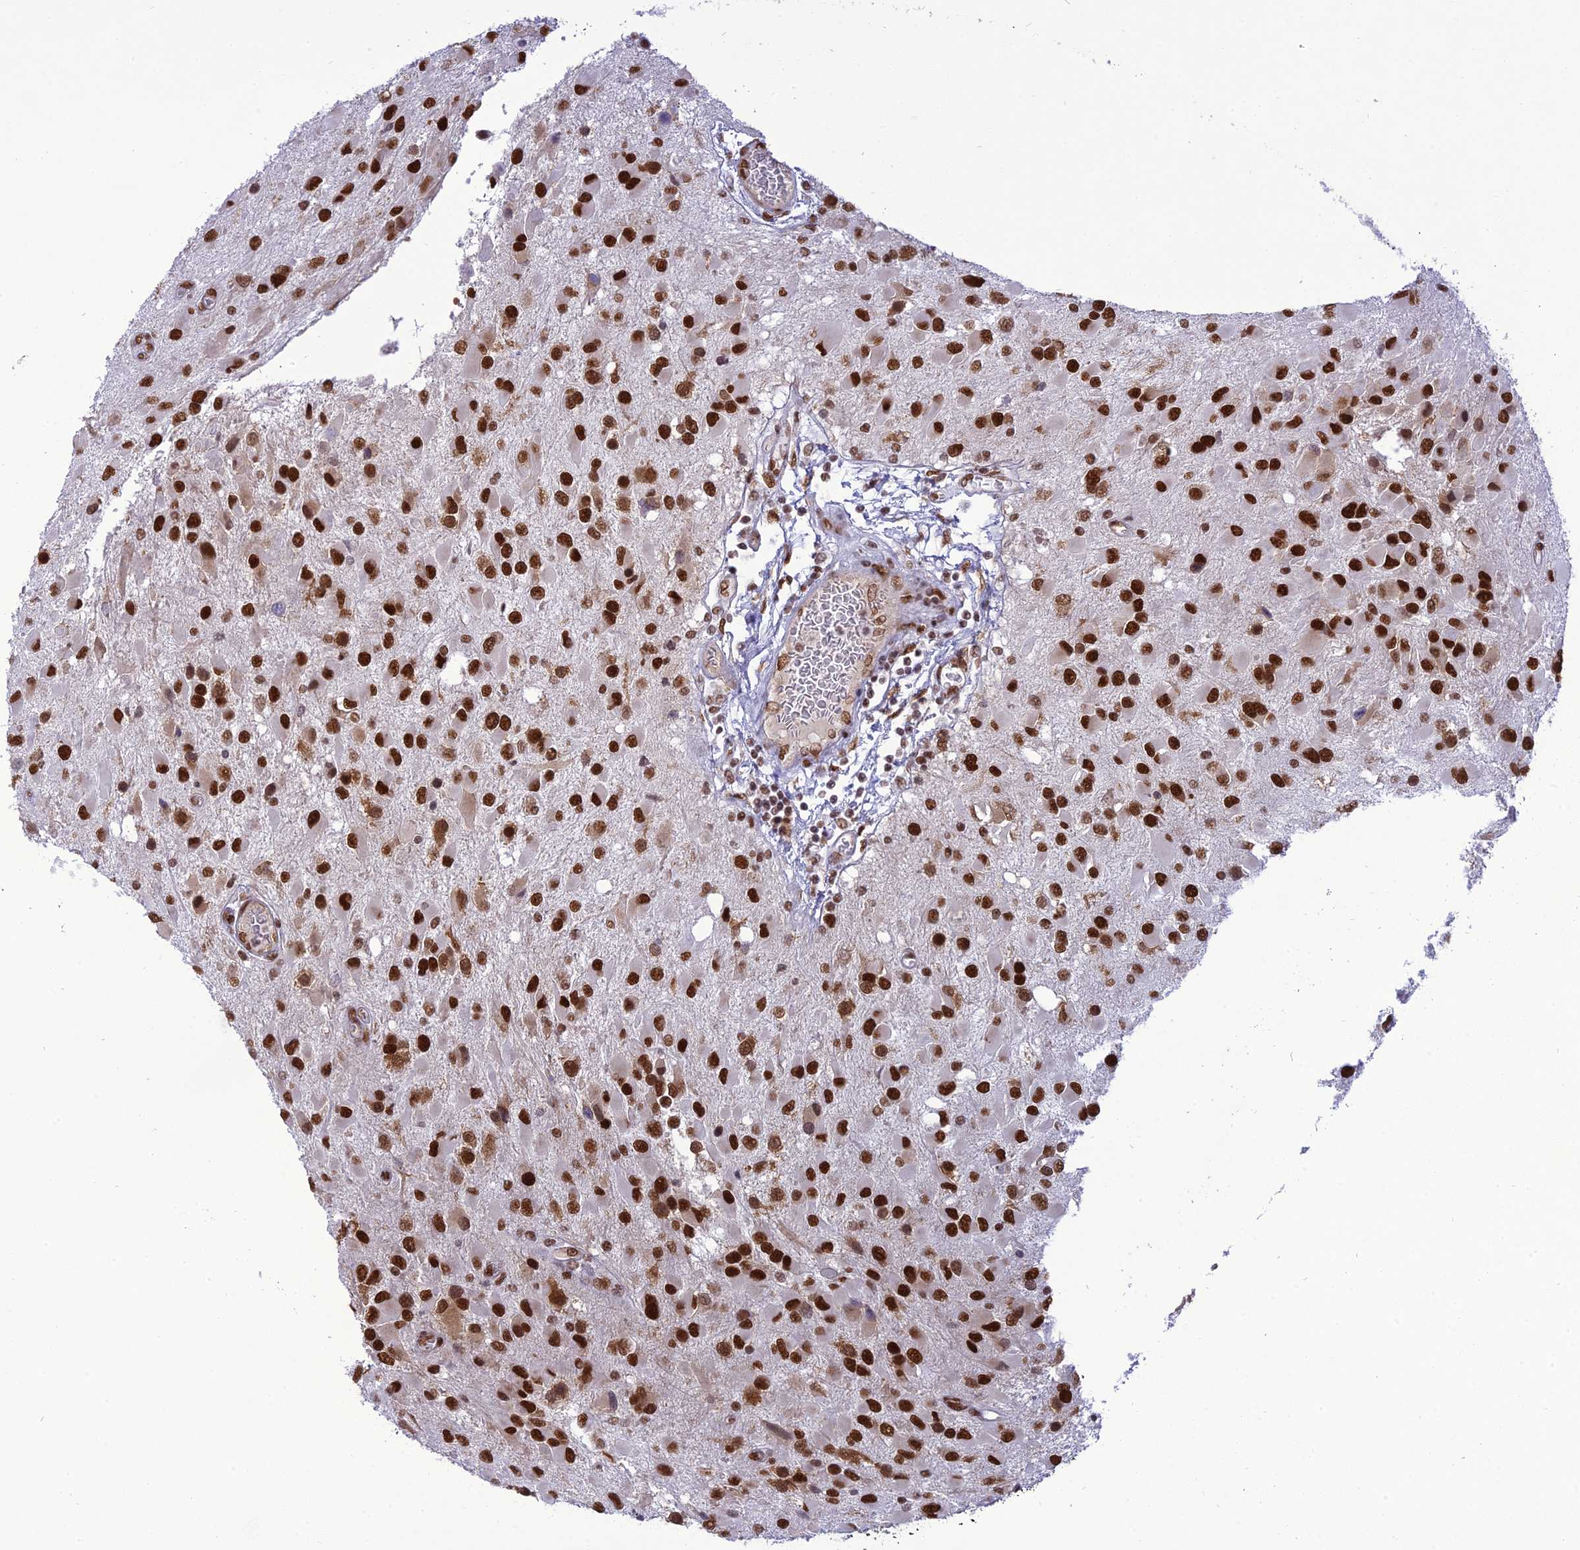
{"staining": {"intensity": "strong", "quantity": ">75%", "location": "nuclear"}, "tissue": "glioma", "cell_type": "Tumor cells", "image_type": "cancer", "snomed": [{"axis": "morphology", "description": "Glioma, malignant, High grade"}, {"axis": "topography", "description": "Brain"}], "caption": "A brown stain highlights strong nuclear staining of a protein in glioma tumor cells.", "gene": "DDX1", "patient": {"sex": "male", "age": 53}}